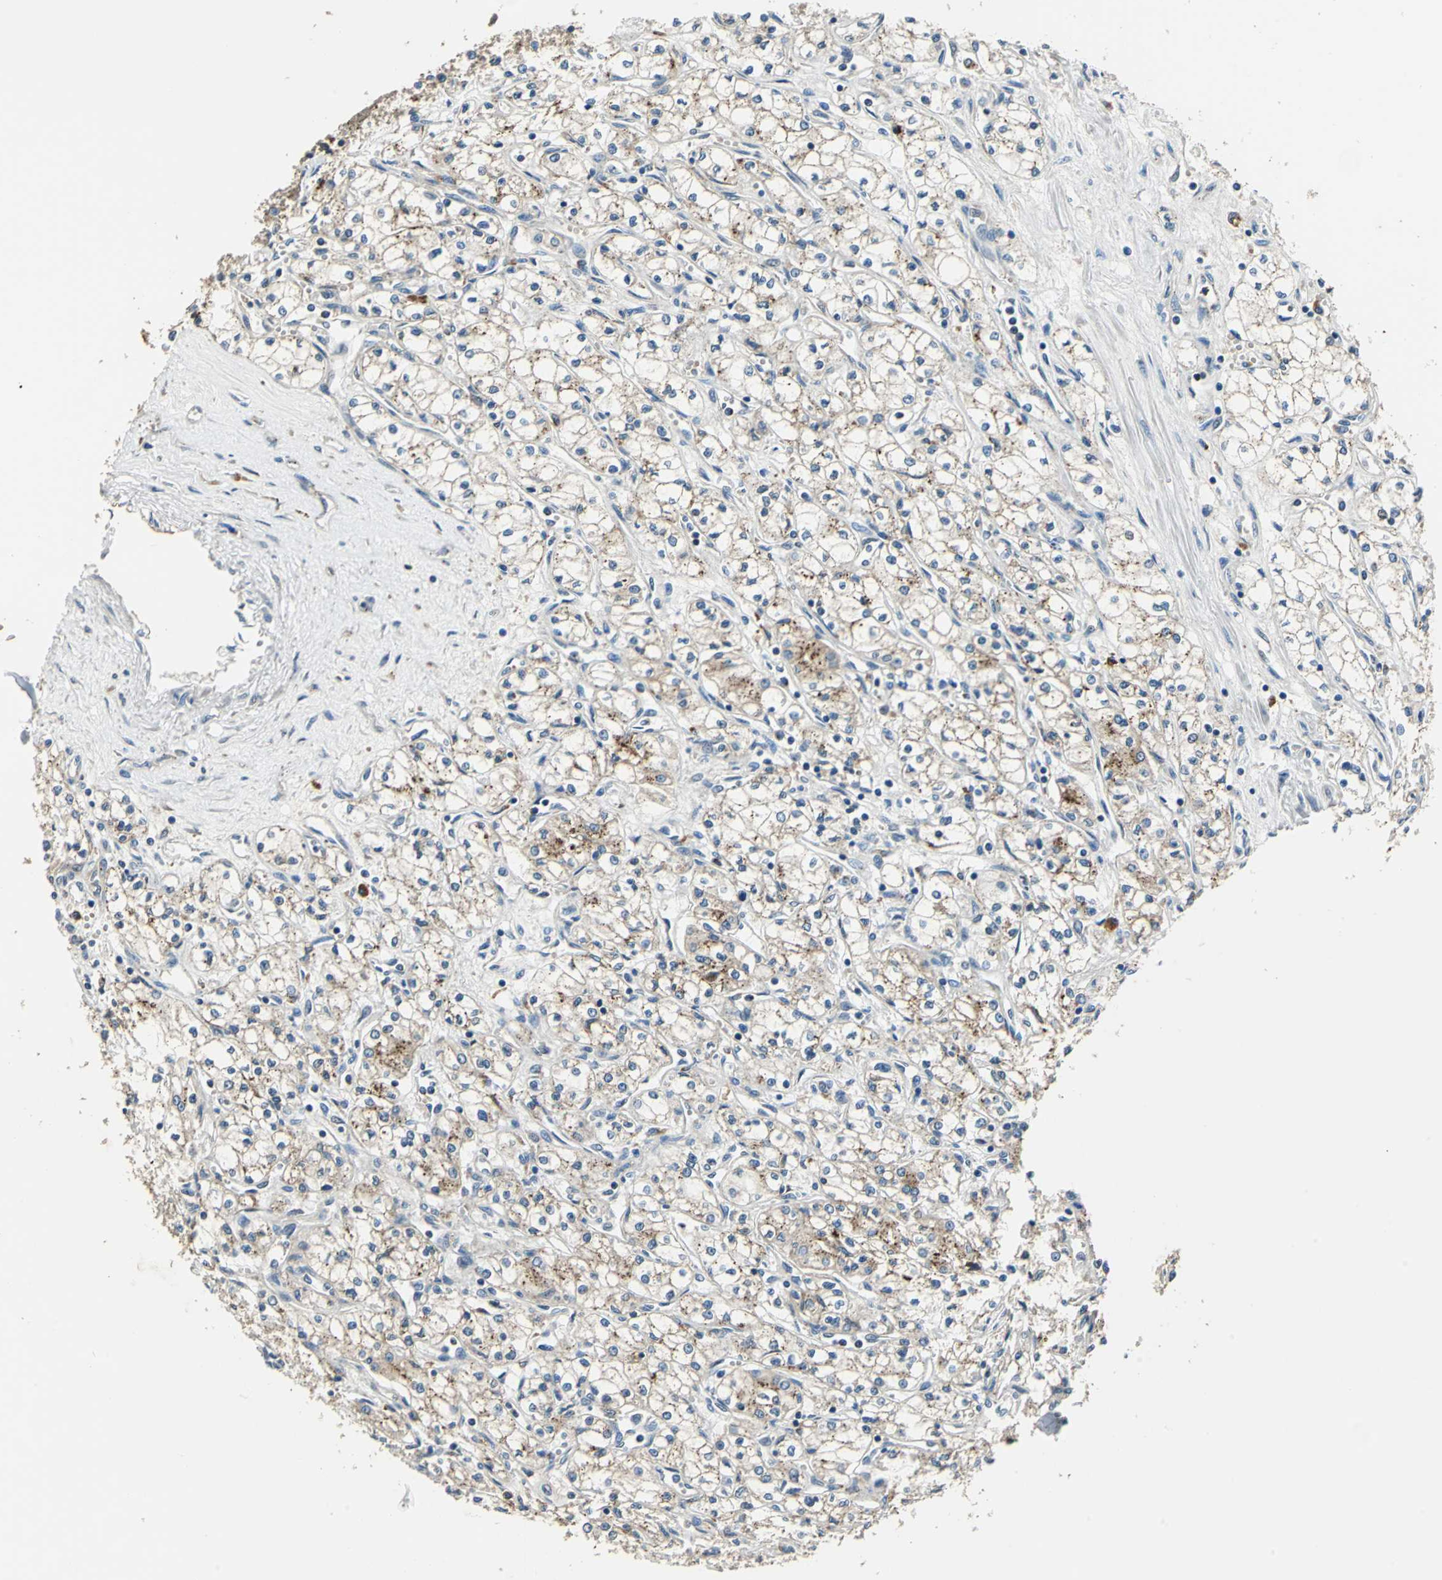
{"staining": {"intensity": "weak", "quantity": "<25%", "location": "cytoplasmic/membranous"}, "tissue": "renal cancer", "cell_type": "Tumor cells", "image_type": "cancer", "snomed": [{"axis": "morphology", "description": "Normal tissue, NOS"}, {"axis": "morphology", "description": "Adenocarcinoma, NOS"}, {"axis": "topography", "description": "Kidney"}], "caption": "Human renal cancer (adenocarcinoma) stained for a protein using IHC displays no staining in tumor cells.", "gene": "NIT1", "patient": {"sex": "male", "age": 59}}